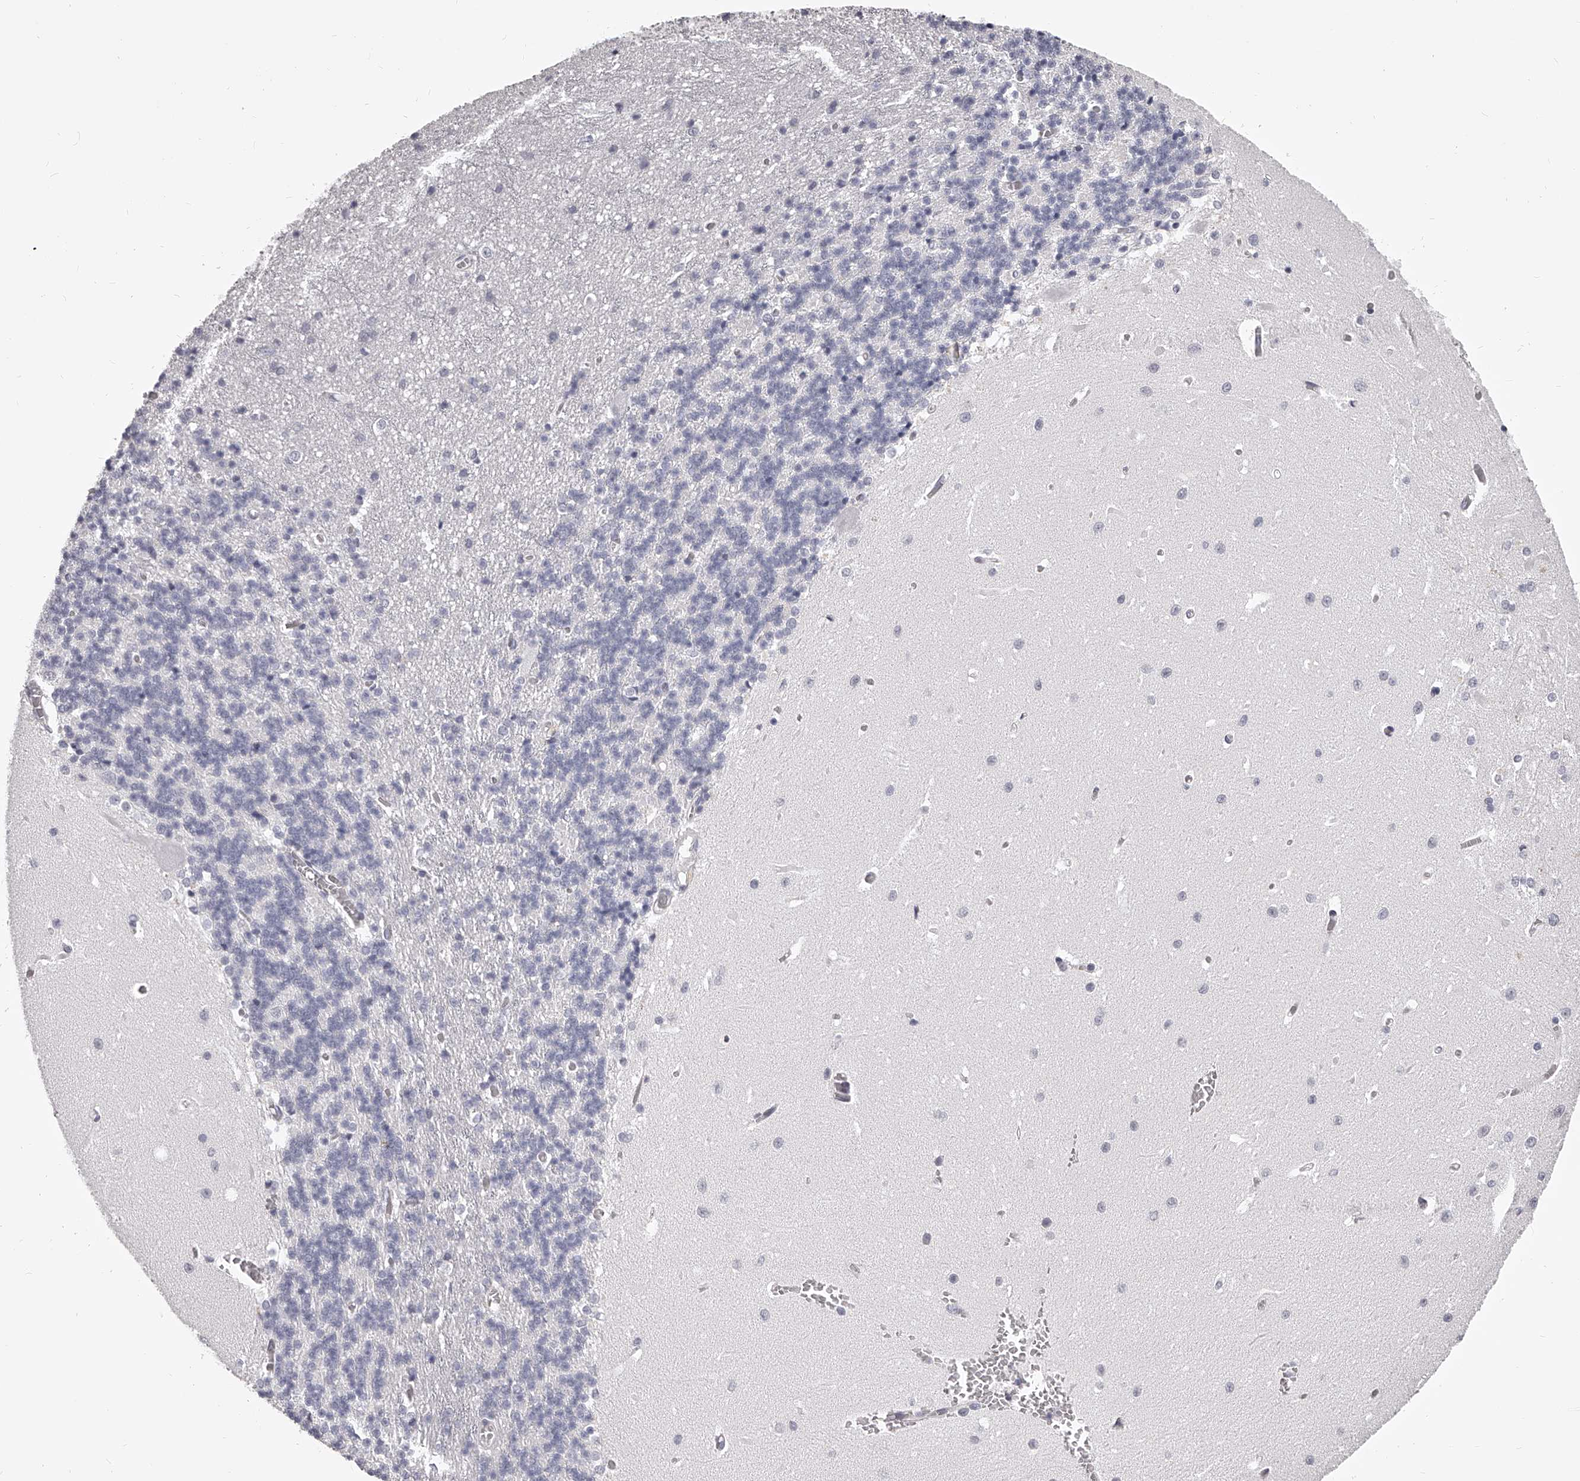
{"staining": {"intensity": "negative", "quantity": "none", "location": "none"}, "tissue": "cerebellum", "cell_type": "Cells in granular layer", "image_type": "normal", "snomed": [{"axis": "morphology", "description": "Normal tissue, NOS"}, {"axis": "topography", "description": "Cerebellum"}], "caption": "Cells in granular layer are negative for brown protein staining in normal cerebellum. Brightfield microscopy of IHC stained with DAB (brown) and hematoxylin (blue), captured at high magnification.", "gene": "DMRT1", "patient": {"sex": "male", "age": 37}}